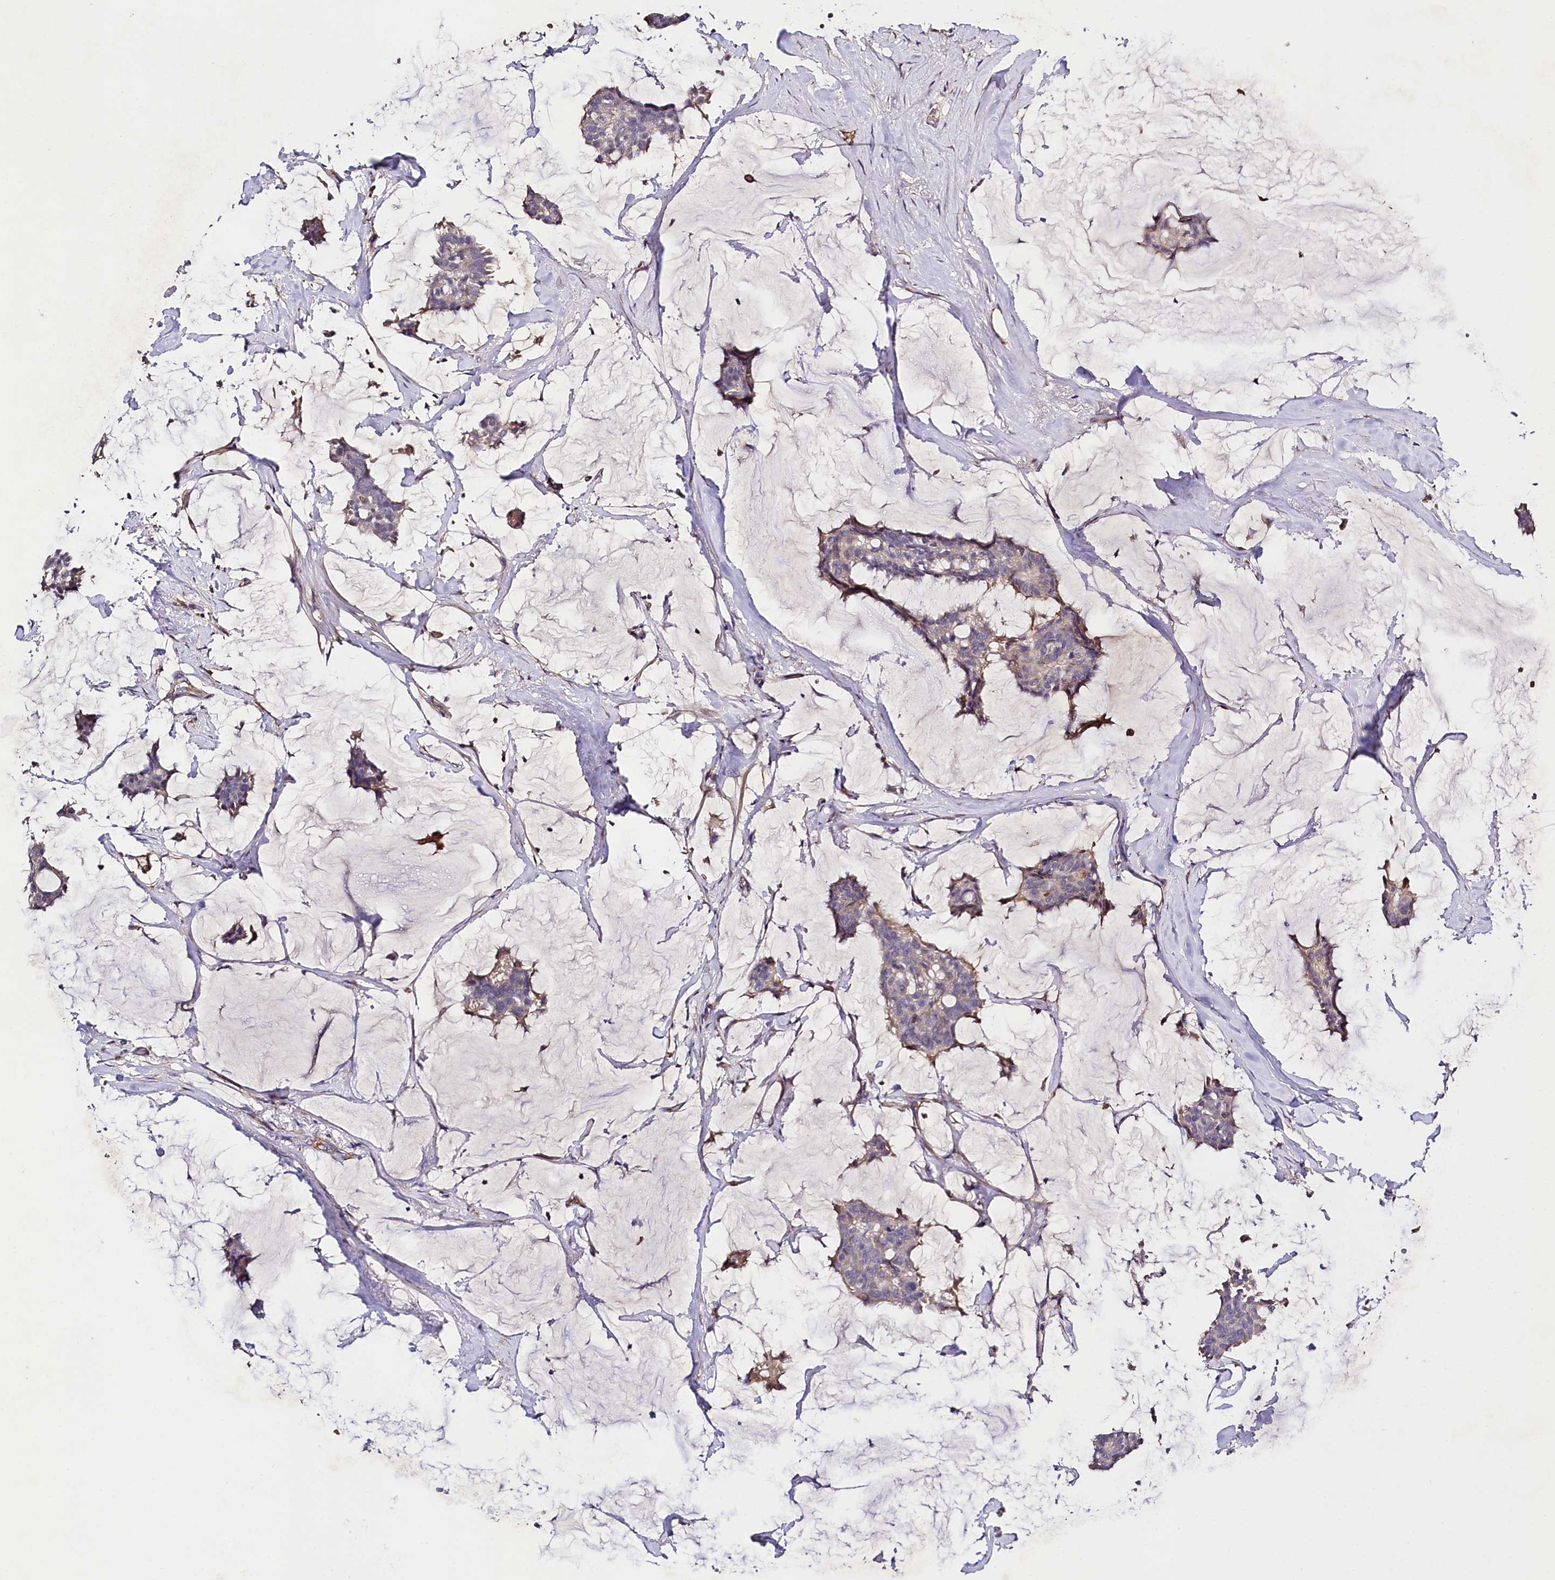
{"staining": {"intensity": "negative", "quantity": "none", "location": "none"}, "tissue": "breast cancer", "cell_type": "Tumor cells", "image_type": "cancer", "snomed": [{"axis": "morphology", "description": "Duct carcinoma"}, {"axis": "topography", "description": "Breast"}], "caption": "Immunohistochemistry (IHC) histopathology image of human breast infiltrating ductal carcinoma stained for a protein (brown), which shows no staining in tumor cells.", "gene": "SLC7A1", "patient": {"sex": "female", "age": 93}}